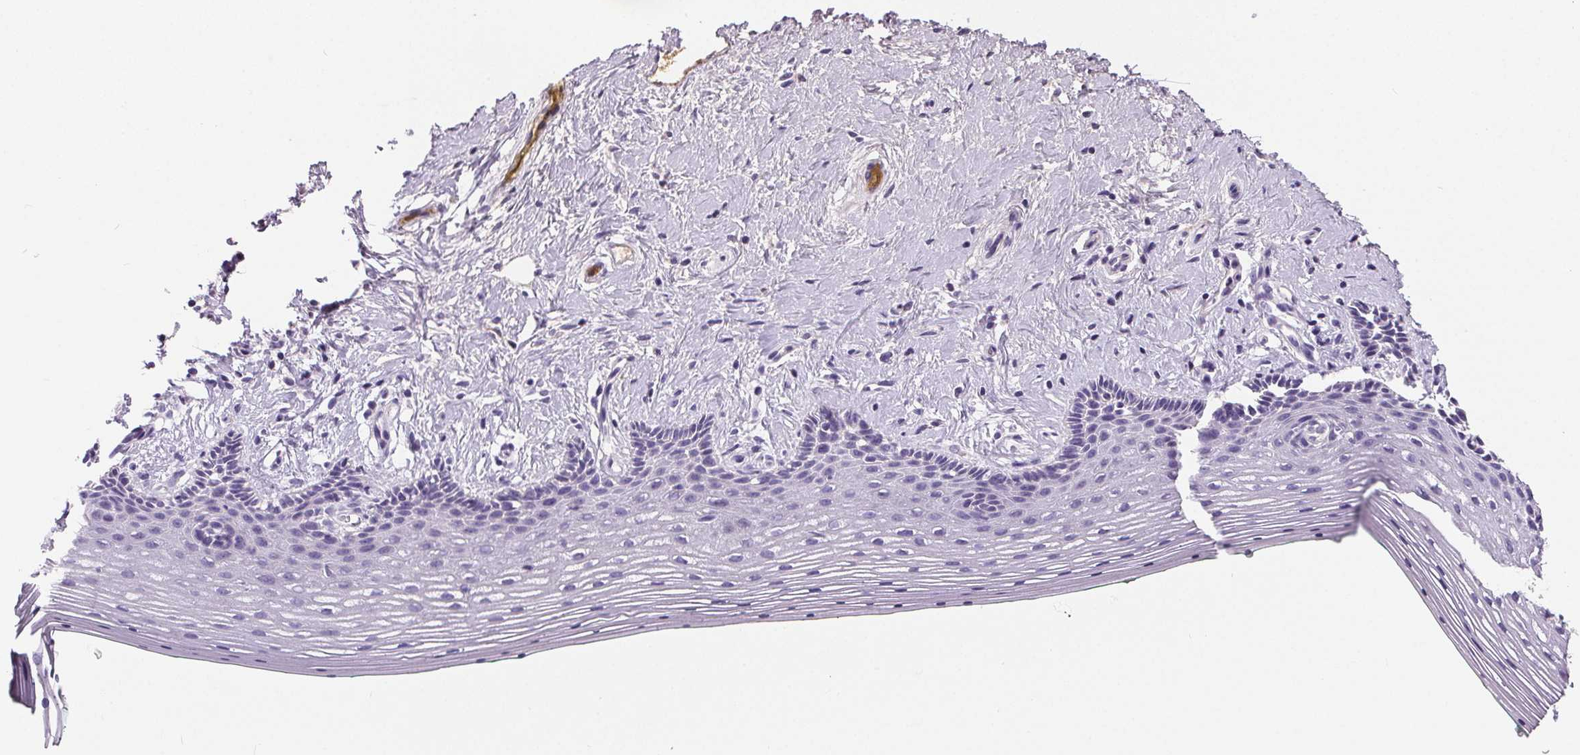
{"staining": {"intensity": "negative", "quantity": "none", "location": "none"}, "tissue": "vagina", "cell_type": "Squamous epithelial cells", "image_type": "normal", "snomed": [{"axis": "morphology", "description": "Normal tissue, NOS"}, {"axis": "topography", "description": "Vagina"}], "caption": "Squamous epithelial cells are negative for protein expression in normal human vagina. (IHC, brightfield microscopy, high magnification).", "gene": "CD5L", "patient": {"sex": "female", "age": 42}}